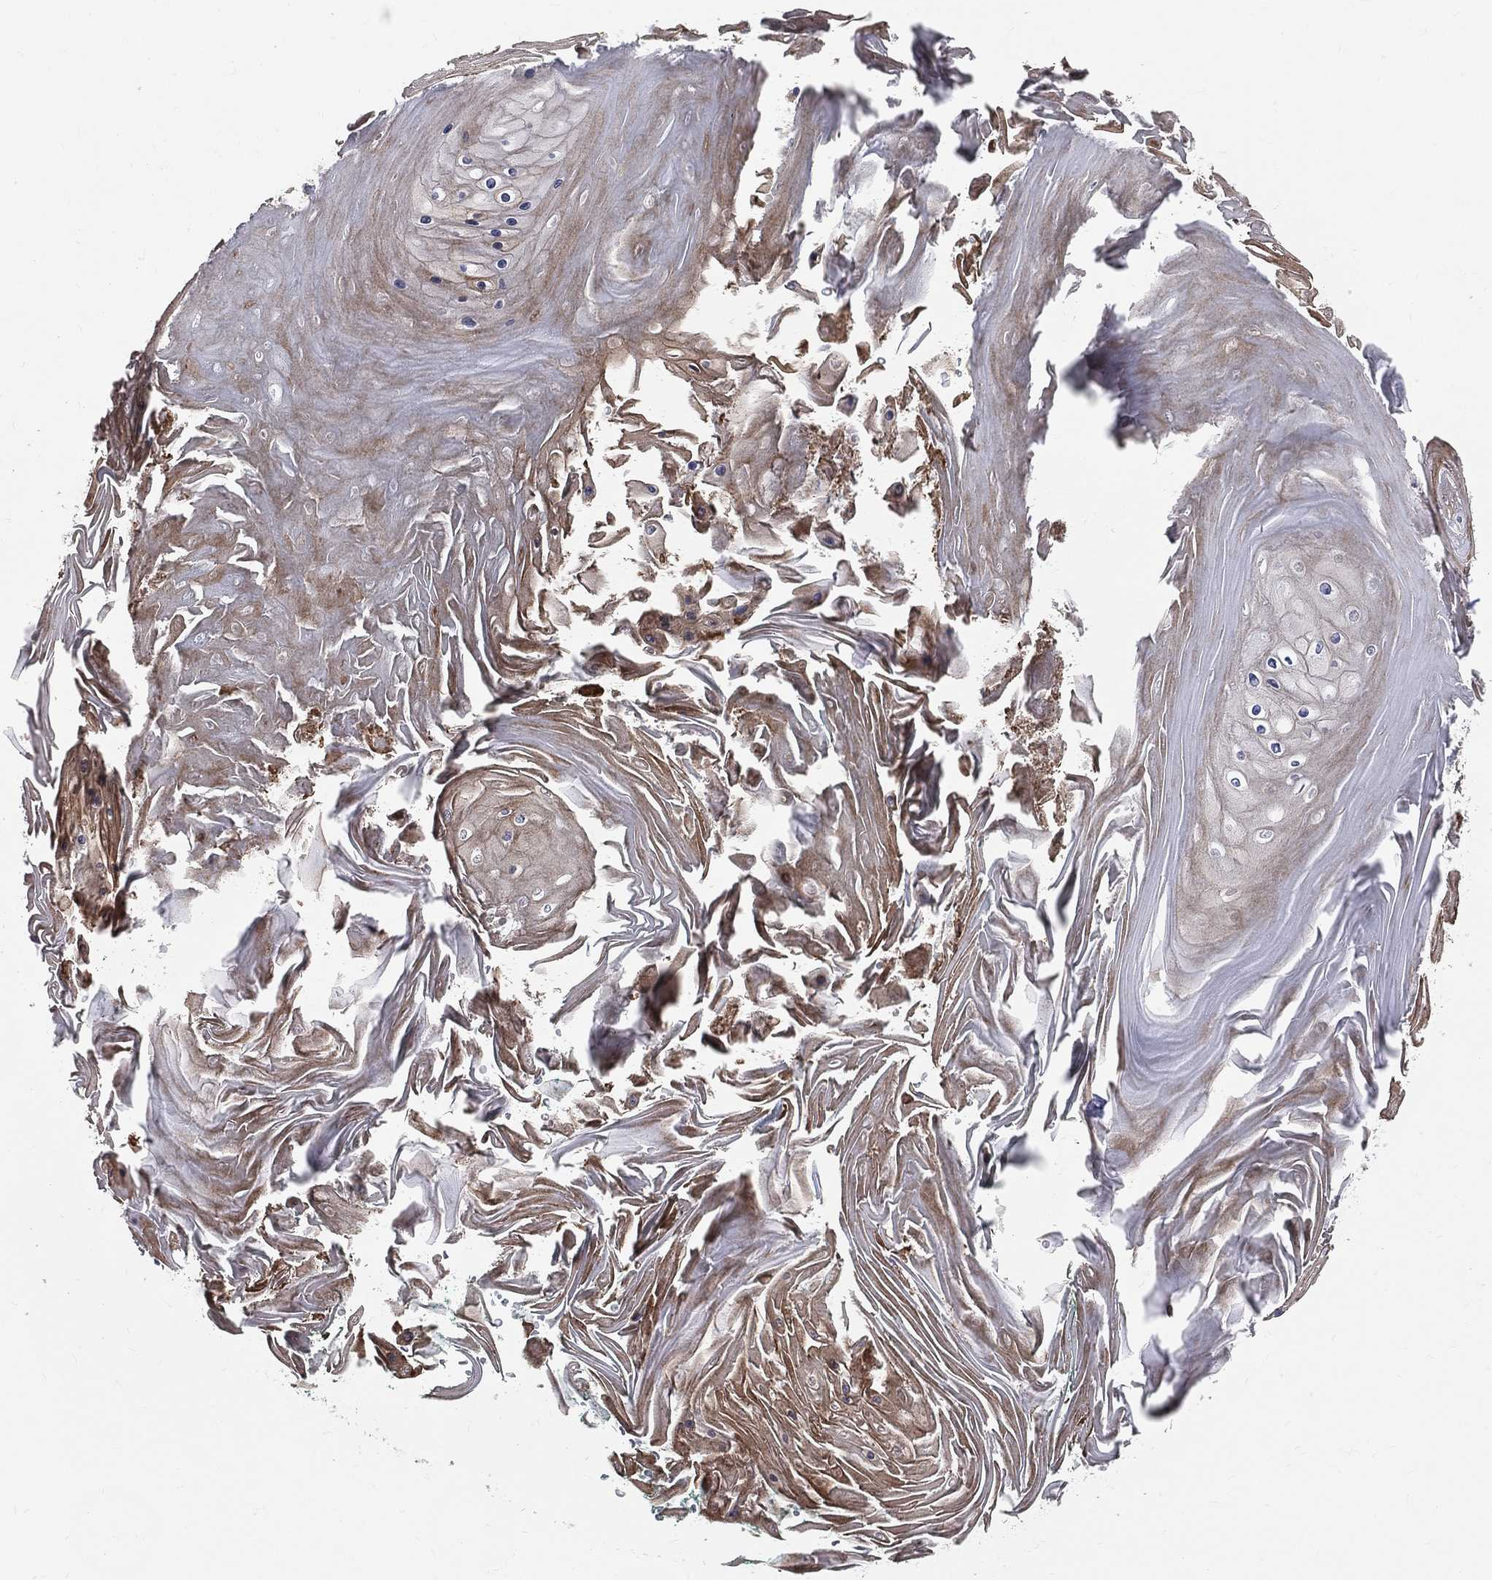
{"staining": {"intensity": "moderate", "quantity": "<25%", "location": "cytoplasmic/membranous"}, "tissue": "skin cancer", "cell_type": "Tumor cells", "image_type": "cancer", "snomed": [{"axis": "morphology", "description": "Squamous cell carcinoma, NOS"}, {"axis": "topography", "description": "Skin"}], "caption": "Immunohistochemical staining of human skin cancer reveals low levels of moderate cytoplasmic/membranous protein positivity in approximately <25% of tumor cells.", "gene": "POMZP3", "patient": {"sex": "male", "age": 62}}